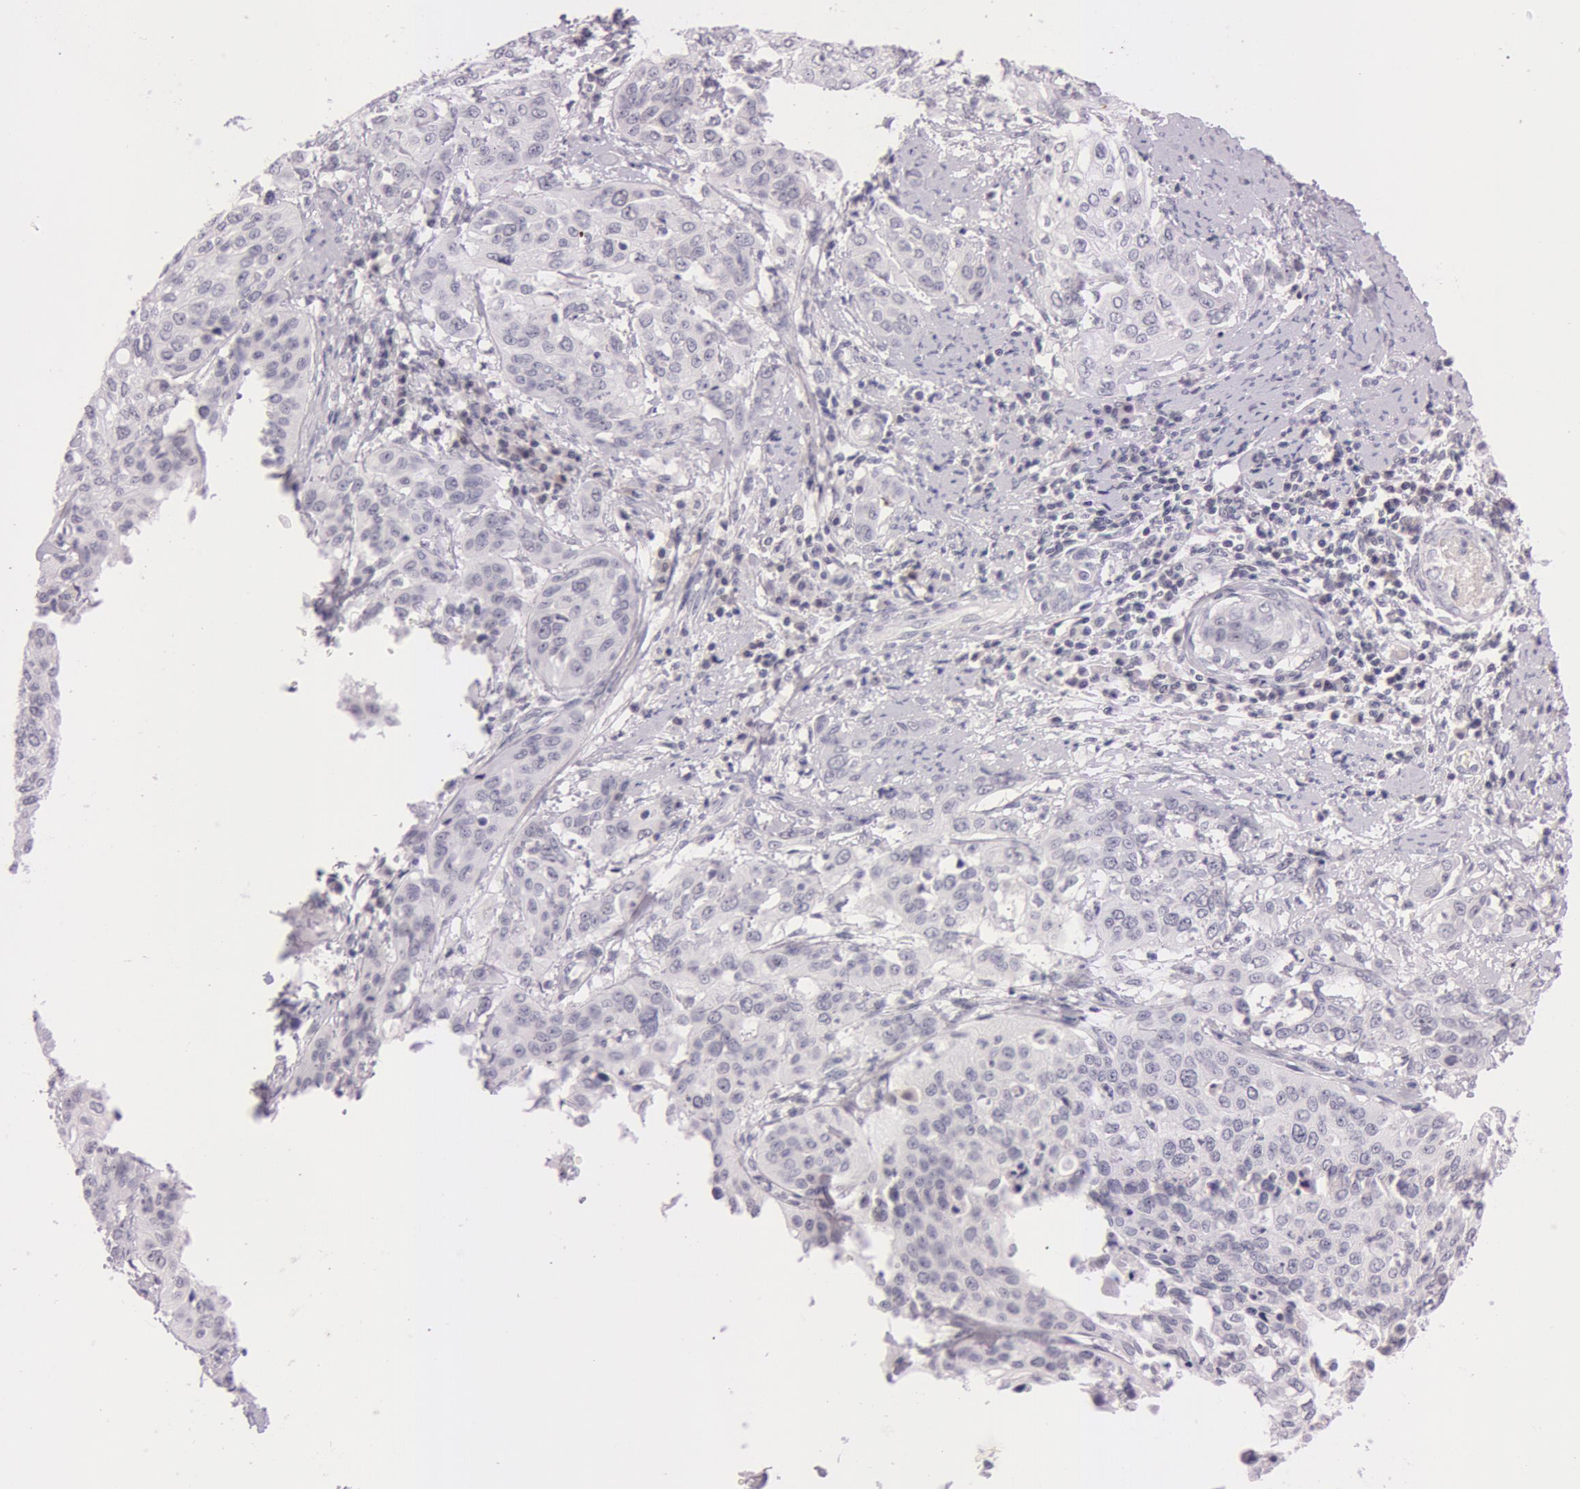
{"staining": {"intensity": "negative", "quantity": "none", "location": "none"}, "tissue": "cervical cancer", "cell_type": "Tumor cells", "image_type": "cancer", "snomed": [{"axis": "morphology", "description": "Squamous cell carcinoma, NOS"}, {"axis": "topography", "description": "Cervix"}], "caption": "This image is of cervical squamous cell carcinoma stained with immunohistochemistry (IHC) to label a protein in brown with the nuclei are counter-stained blue. There is no expression in tumor cells.", "gene": "FBL", "patient": {"sex": "female", "age": 41}}